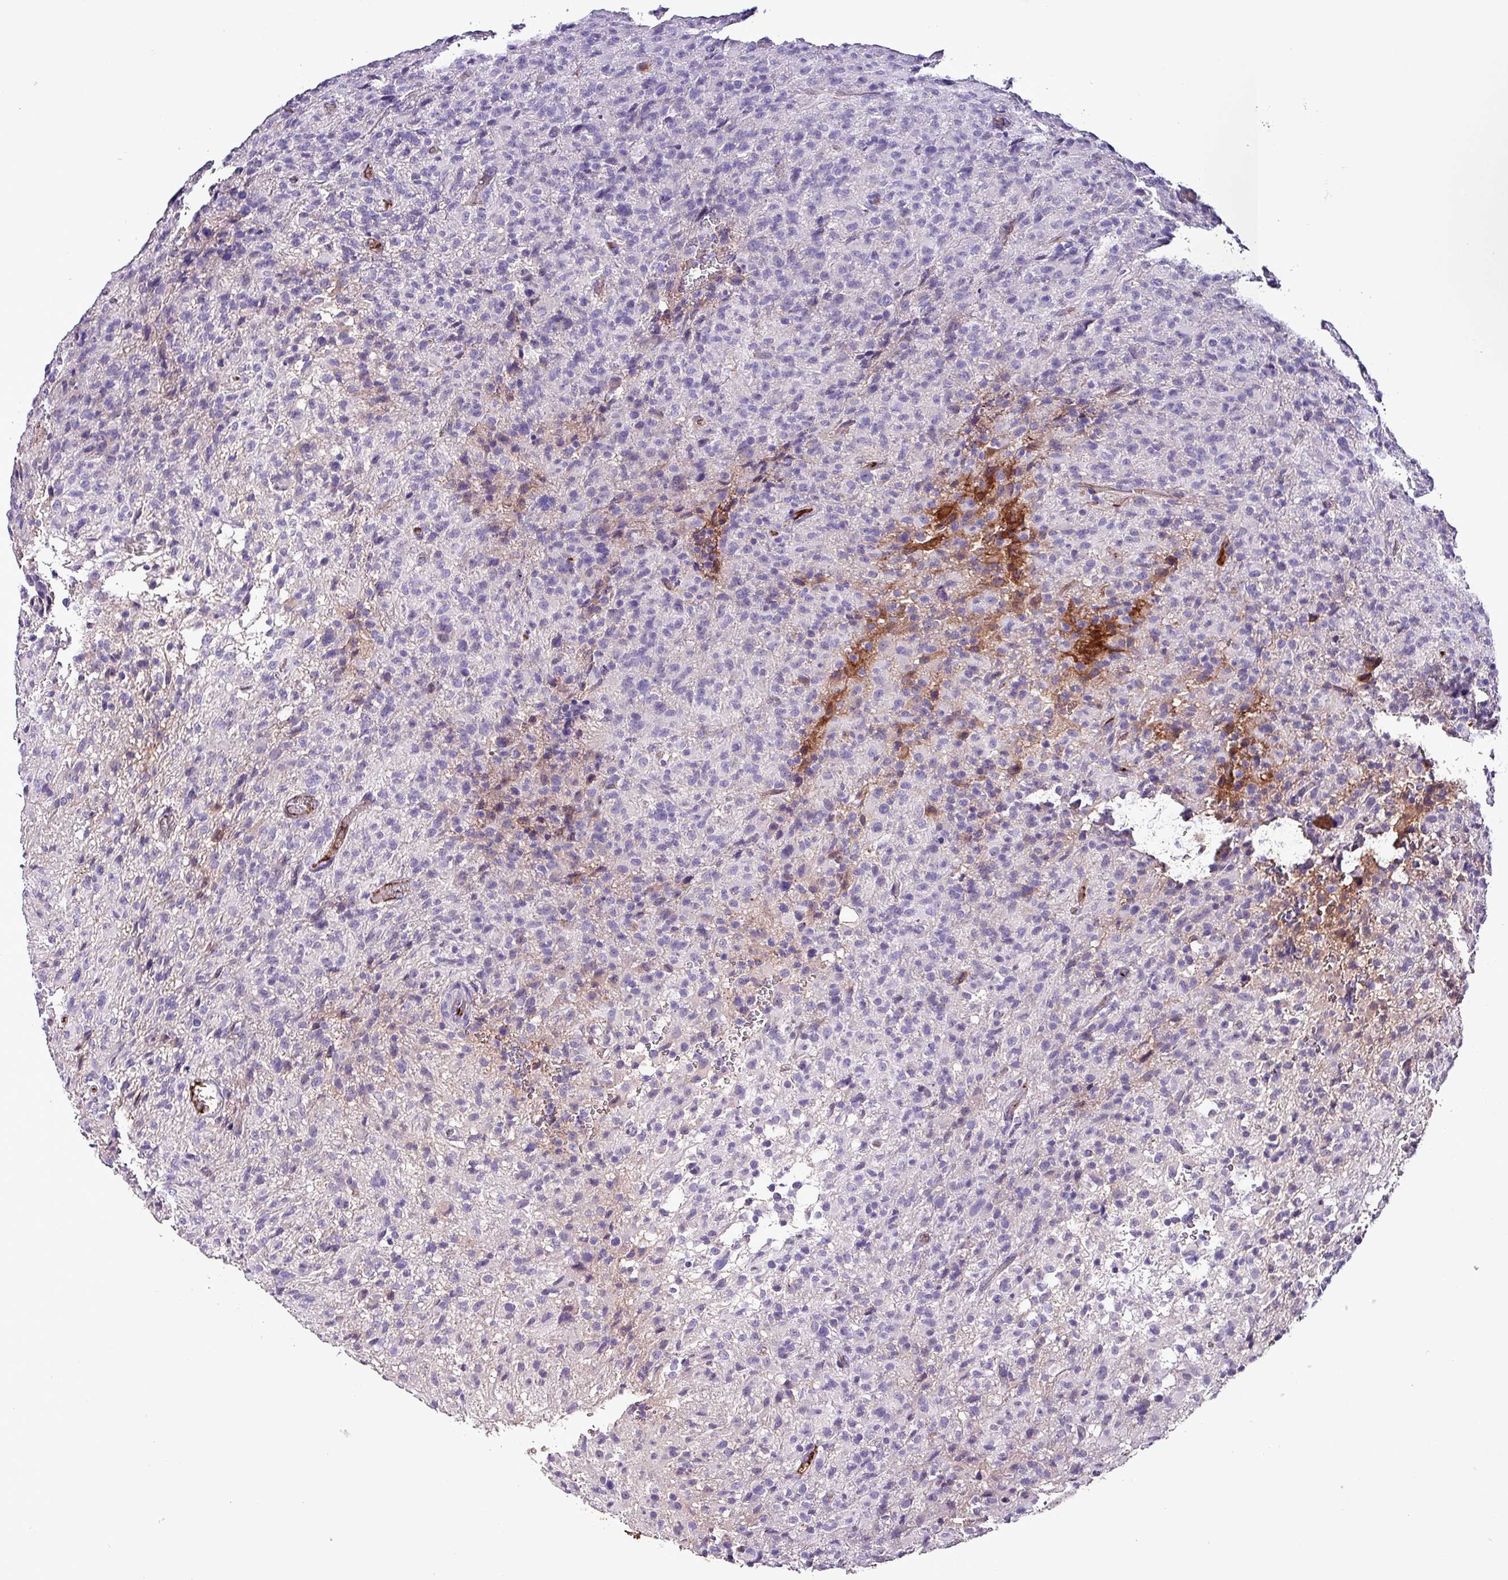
{"staining": {"intensity": "negative", "quantity": "none", "location": "none"}, "tissue": "glioma", "cell_type": "Tumor cells", "image_type": "cancer", "snomed": [{"axis": "morphology", "description": "Glioma, malignant, High grade"}, {"axis": "topography", "description": "Brain"}], "caption": "There is no significant positivity in tumor cells of malignant high-grade glioma.", "gene": "HP", "patient": {"sex": "female", "age": 57}}